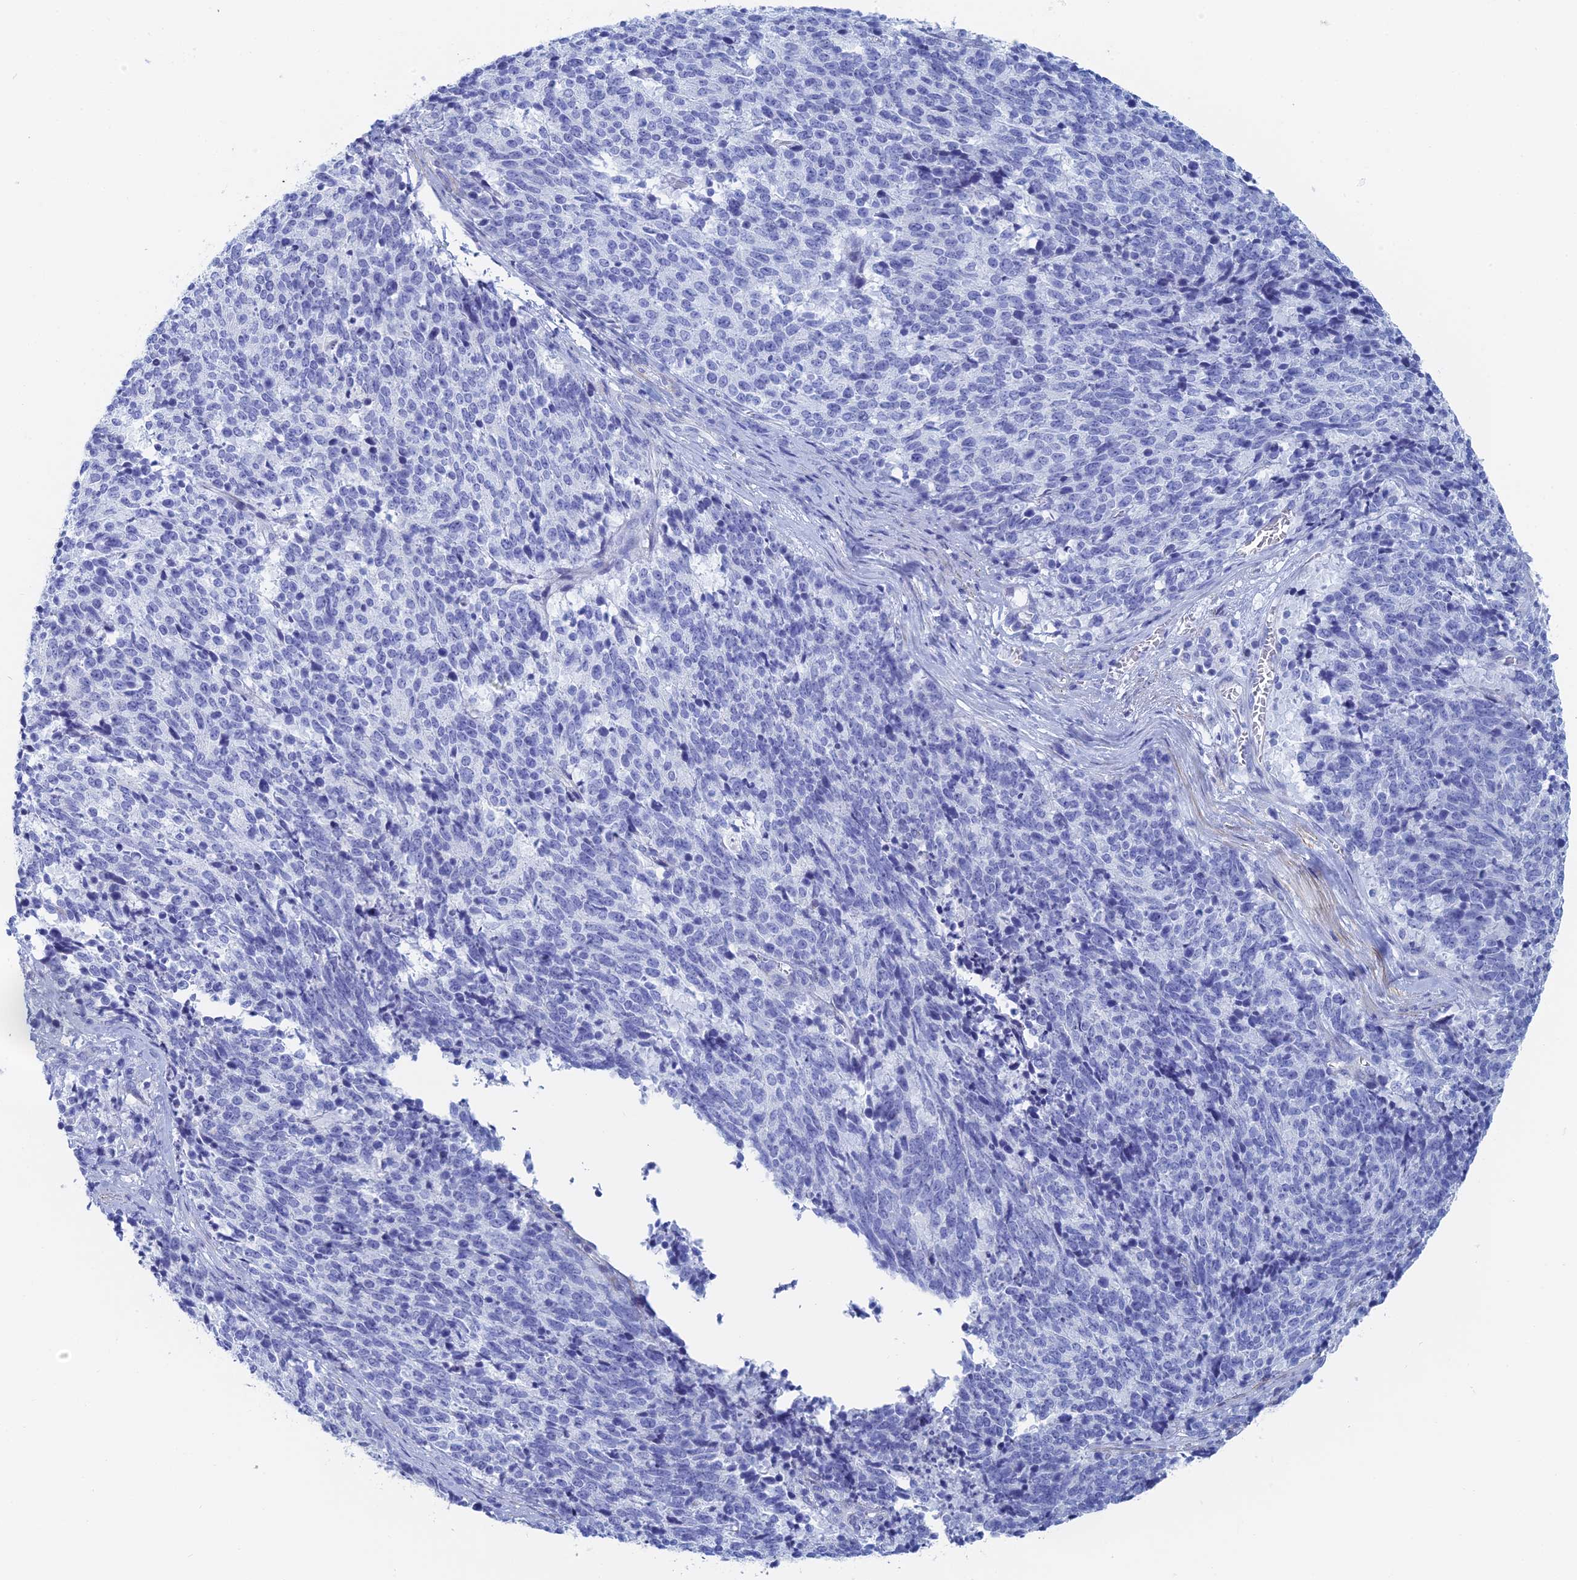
{"staining": {"intensity": "negative", "quantity": "none", "location": "none"}, "tissue": "cervical cancer", "cell_type": "Tumor cells", "image_type": "cancer", "snomed": [{"axis": "morphology", "description": "Squamous cell carcinoma, NOS"}, {"axis": "topography", "description": "Cervix"}], "caption": "Immunohistochemistry (IHC) of human cervical cancer (squamous cell carcinoma) exhibits no expression in tumor cells.", "gene": "KCNK18", "patient": {"sex": "female", "age": 29}}